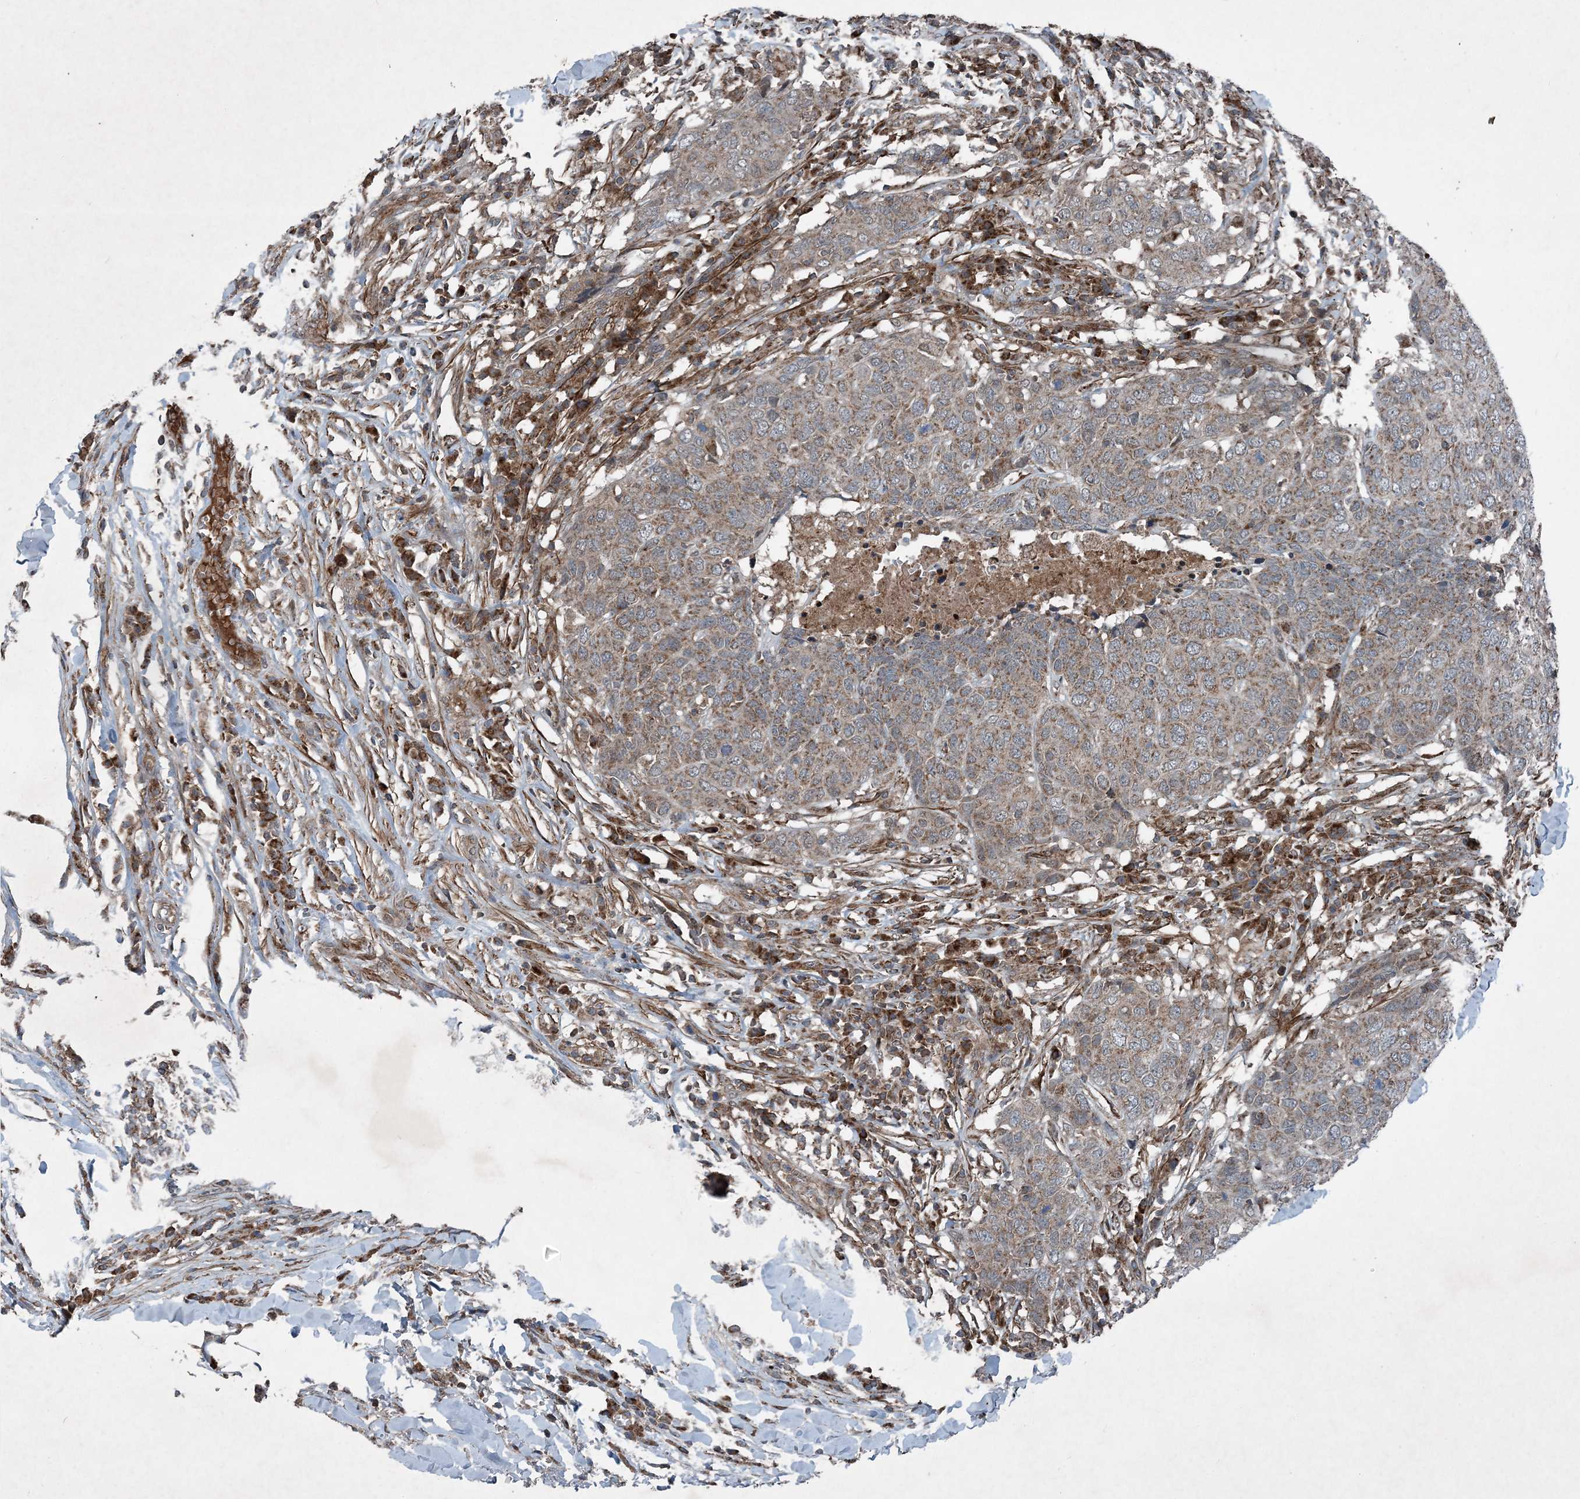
{"staining": {"intensity": "weak", "quantity": ">75%", "location": "cytoplasmic/membranous"}, "tissue": "head and neck cancer", "cell_type": "Tumor cells", "image_type": "cancer", "snomed": [{"axis": "morphology", "description": "Squamous cell carcinoma, NOS"}, {"axis": "topography", "description": "Head-Neck"}], "caption": "Protein analysis of head and neck cancer tissue exhibits weak cytoplasmic/membranous positivity in about >75% of tumor cells.", "gene": "NDUFA2", "patient": {"sex": "male", "age": 66}}